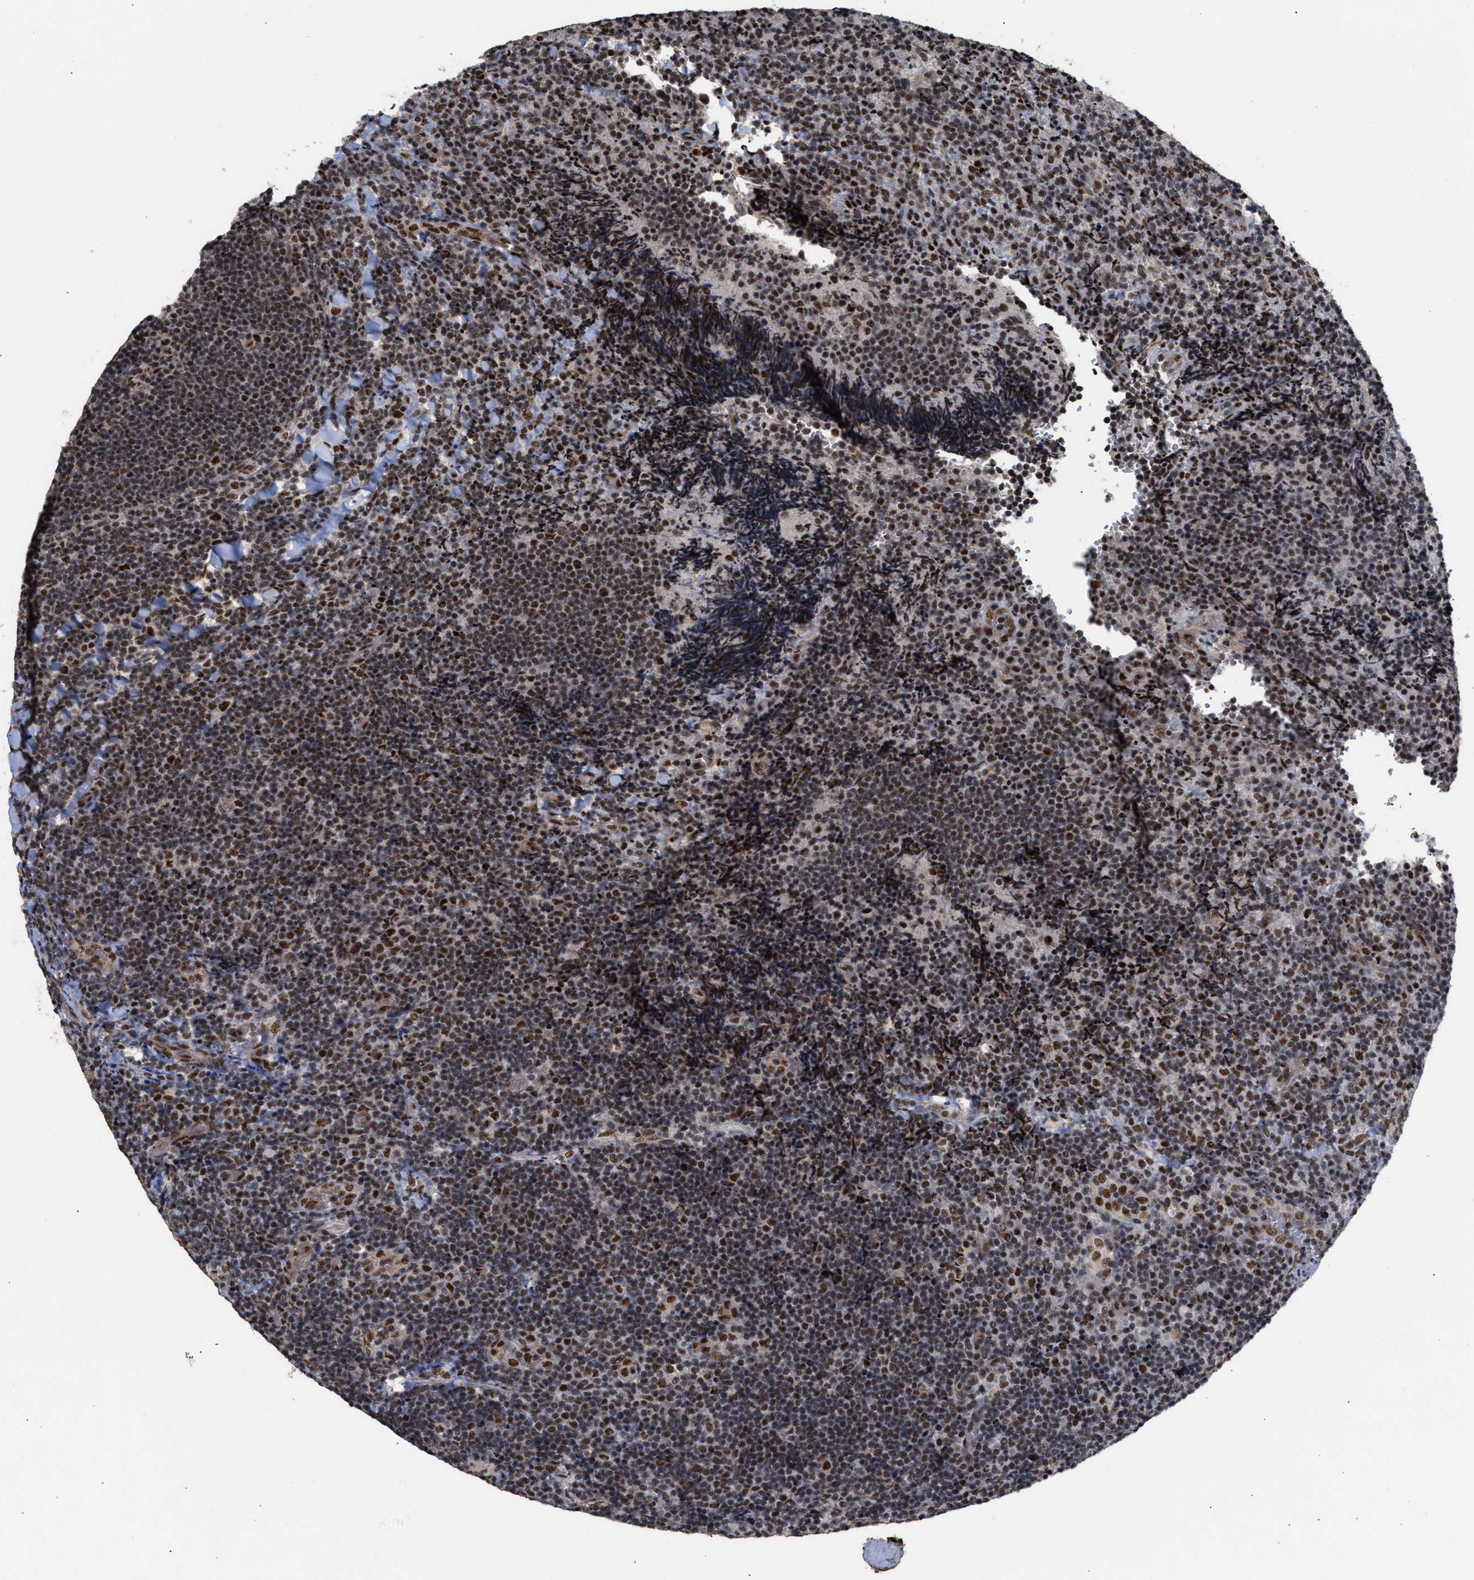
{"staining": {"intensity": "strong", "quantity": ">75%", "location": "nuclear"}, "tissue": "lymphoma", "cell_type": "Tumor cells", "image_type": "cancer", "snomed": [{"axis": "morphology", "description": "Malignant lymphoma, non-Hodgkin's type, High grade"}, {"axis": "topography", "description": "Tonsil"}], "caption": "Protein expression analysis of lymphoma exhibits strong nuclear staining in about >75% of tumor cells.", "gene": "EIF4A3", "patient": {"sex": "female", "age": 36}}